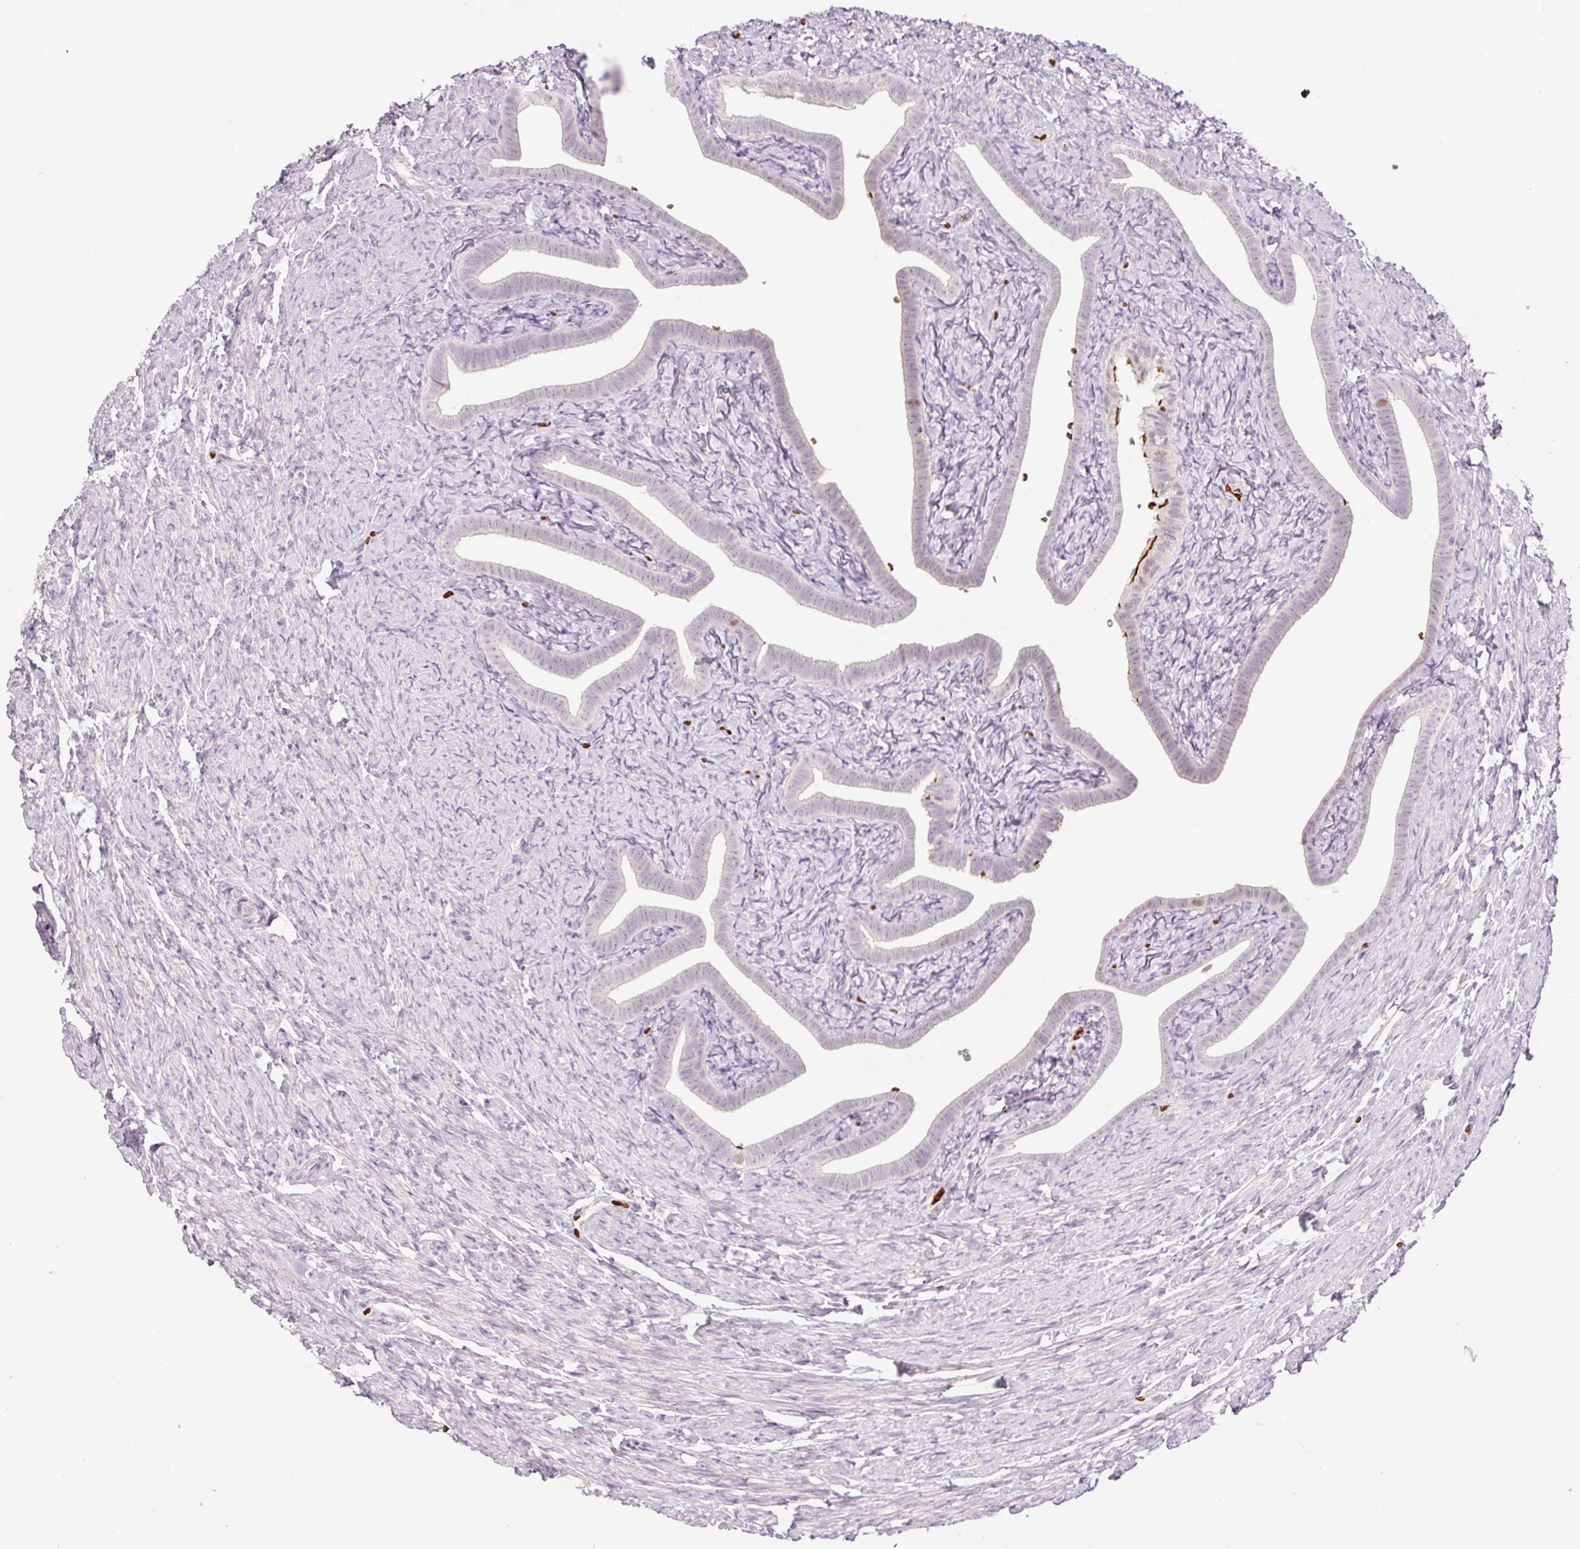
{"staining": {"intensity": "moderate", "quantity": "<25%", "location": "cytoplasmic/membranous"}, "tissue": "fallopian tube", "cell_type": "Glandular cells", "image_type": "normal", "snomed": [{"axis": "morphology", "description": "Normal tissue, NOS"}, {"axis": "topography", "description": "Fallopian tube"}], "caption": "This photomicrograph shows immunohistochemistry staining of benign fallopian tube, with low moderate cytoplasmic/membranous positivity in approximately <25% of glandular cells.", "gene": "LY6G6D", "patient": {"sex": "female", "age": 69}}